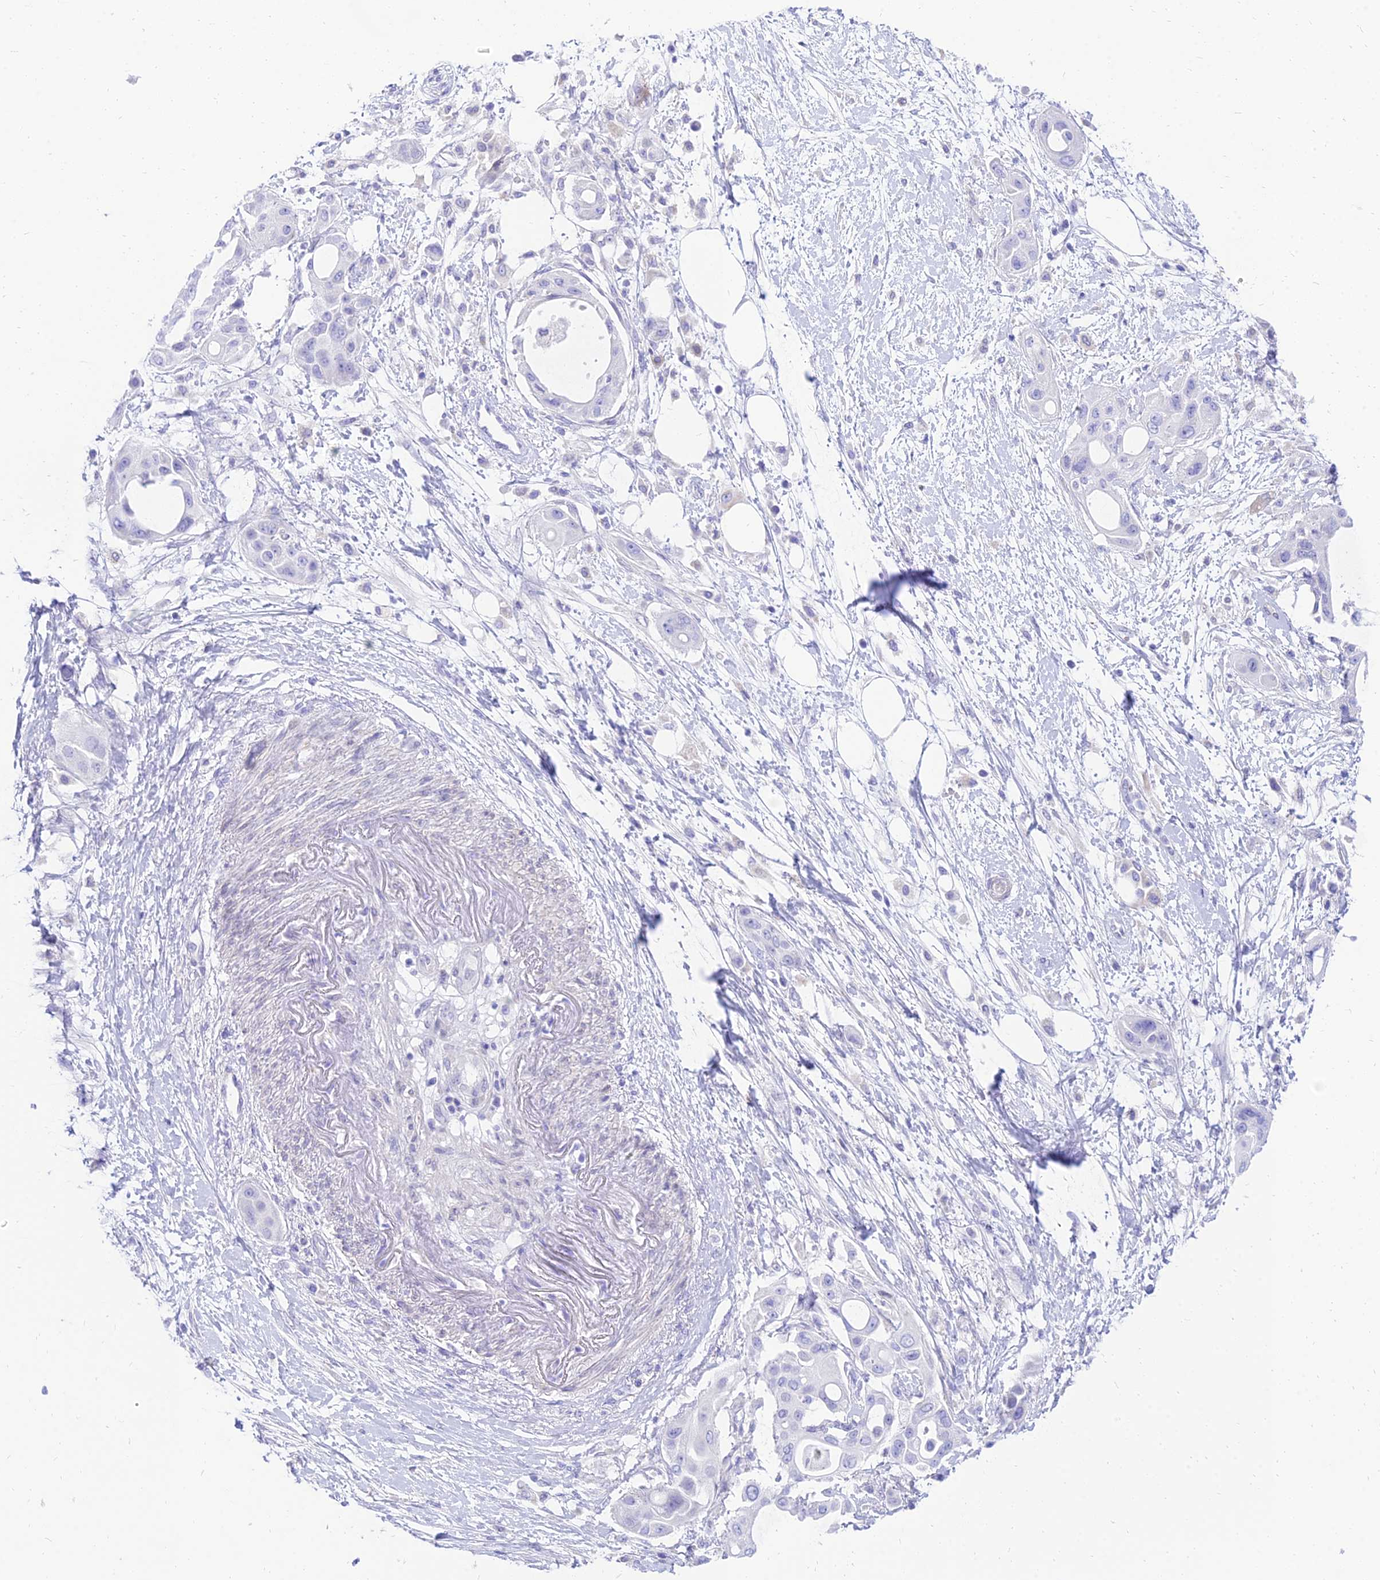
{"staining": {"intensity": "negative", "quantity": "none", "location": "none"}, "tissue": "pancreatic cancer", "cell_type": "Tumor cells", "image_type": "cancer", "snomed": [{"axis": "morphology", "description": "Adenocarcinoma, NOS"}, {"axis": "topography", "description": "Pancreas"}], "caption": "Immunohistochemical staining of pancreatic cancer (adenocarcinoma) shows no significant staining in tumor cells.", "gene": "TAC3", "patient": {"sex": "male", "age": 68}}